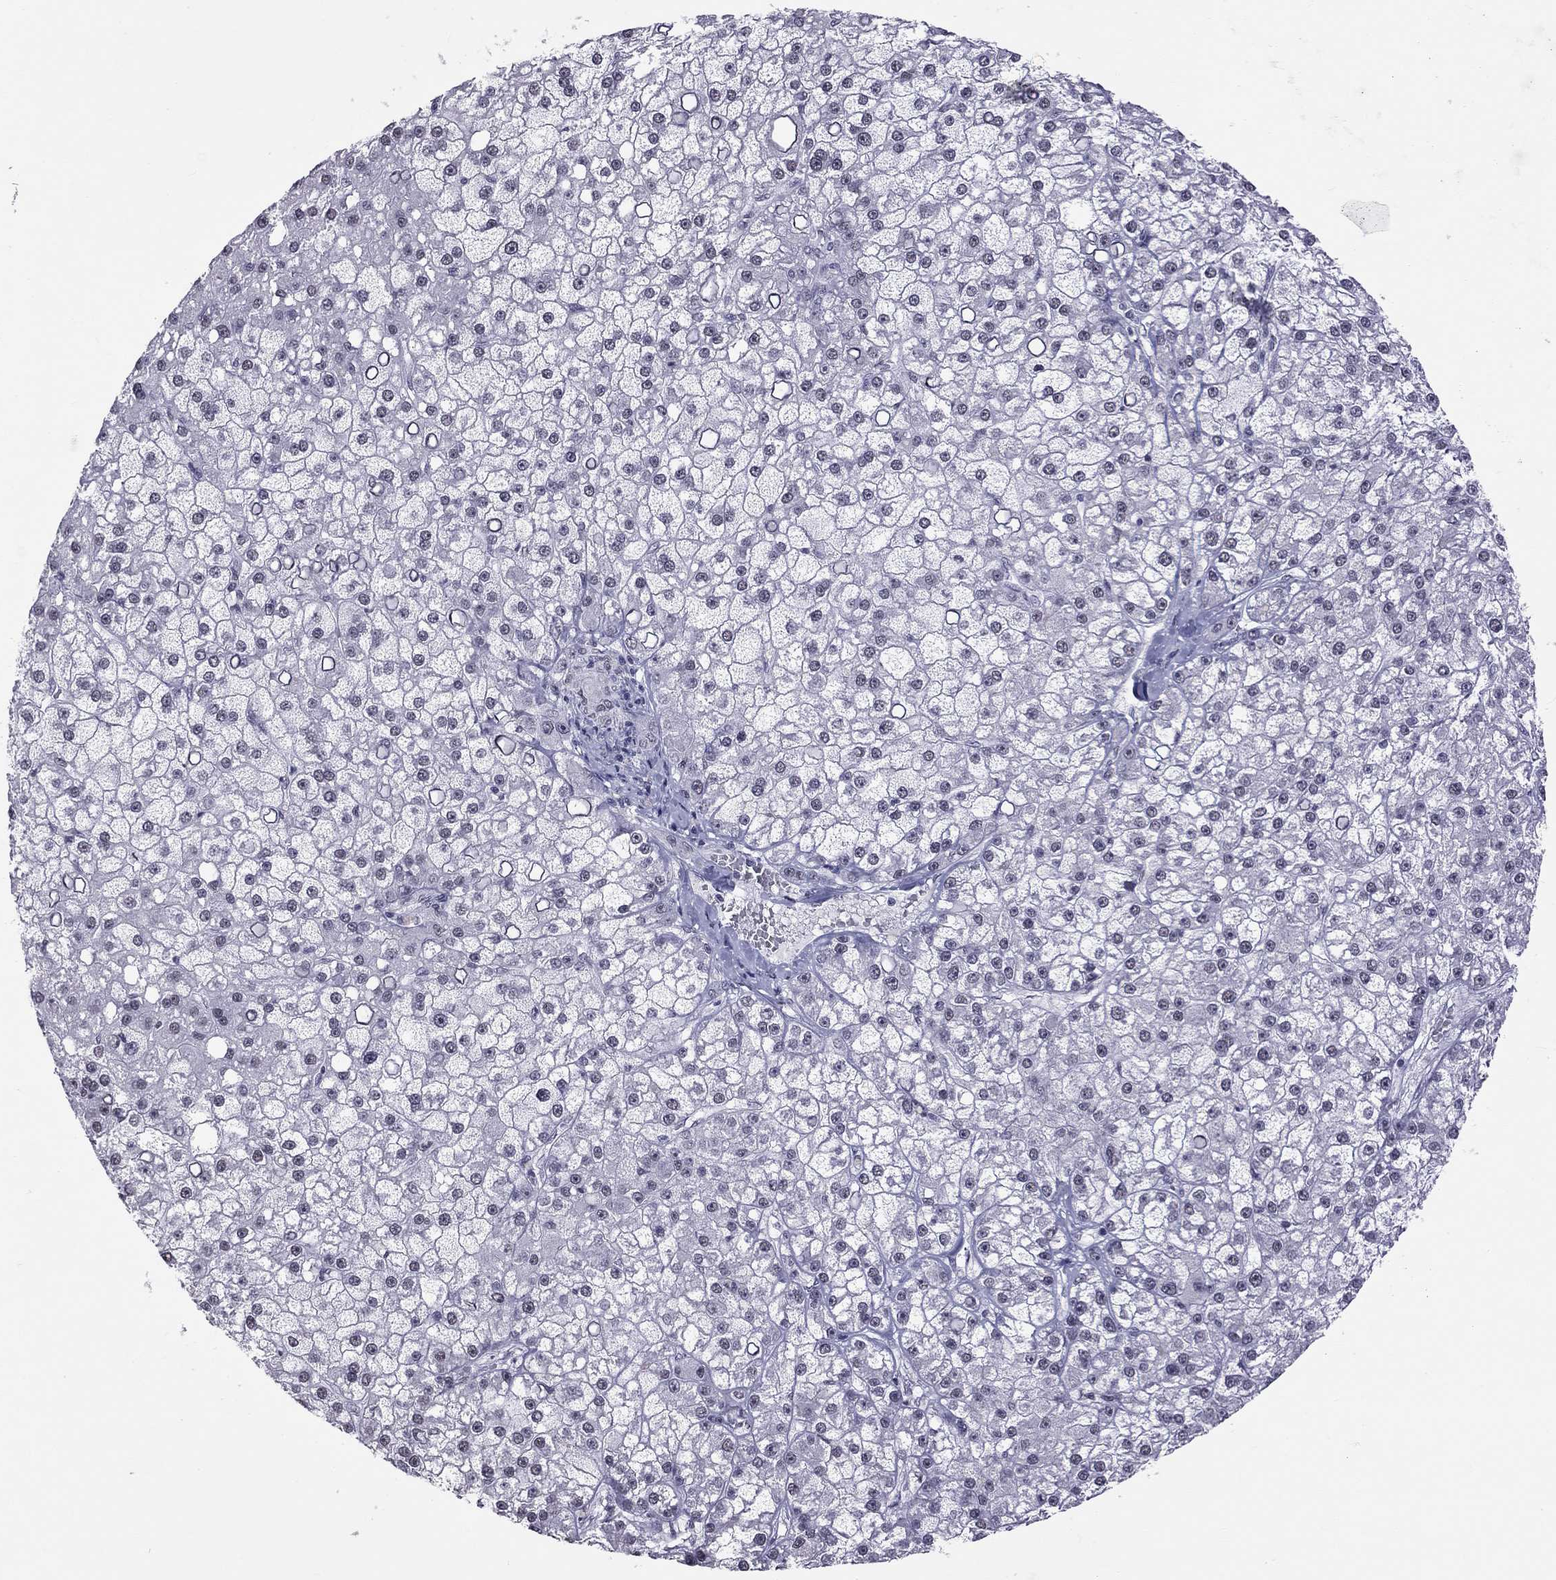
{"staining": {"intensity": "negative", "quantity": "none", "location": "none"}, "tissue": "liver cancer", "cell_type": "Tumor cells", "image_type": "cancer", "snomed": [{"axis": "morphology", "description": "Carcinoma, Hepatocellular, NOS"}, {"axis": "topography", "description": "Liver"}], "caption": "Liver cancer (hepatocellular carcinoma) was stained to show a protein in brown. There is no significant expression in tumor cells.", "gene": "PPP1R3A", "patient": {"sex": "male", "age": 67}}